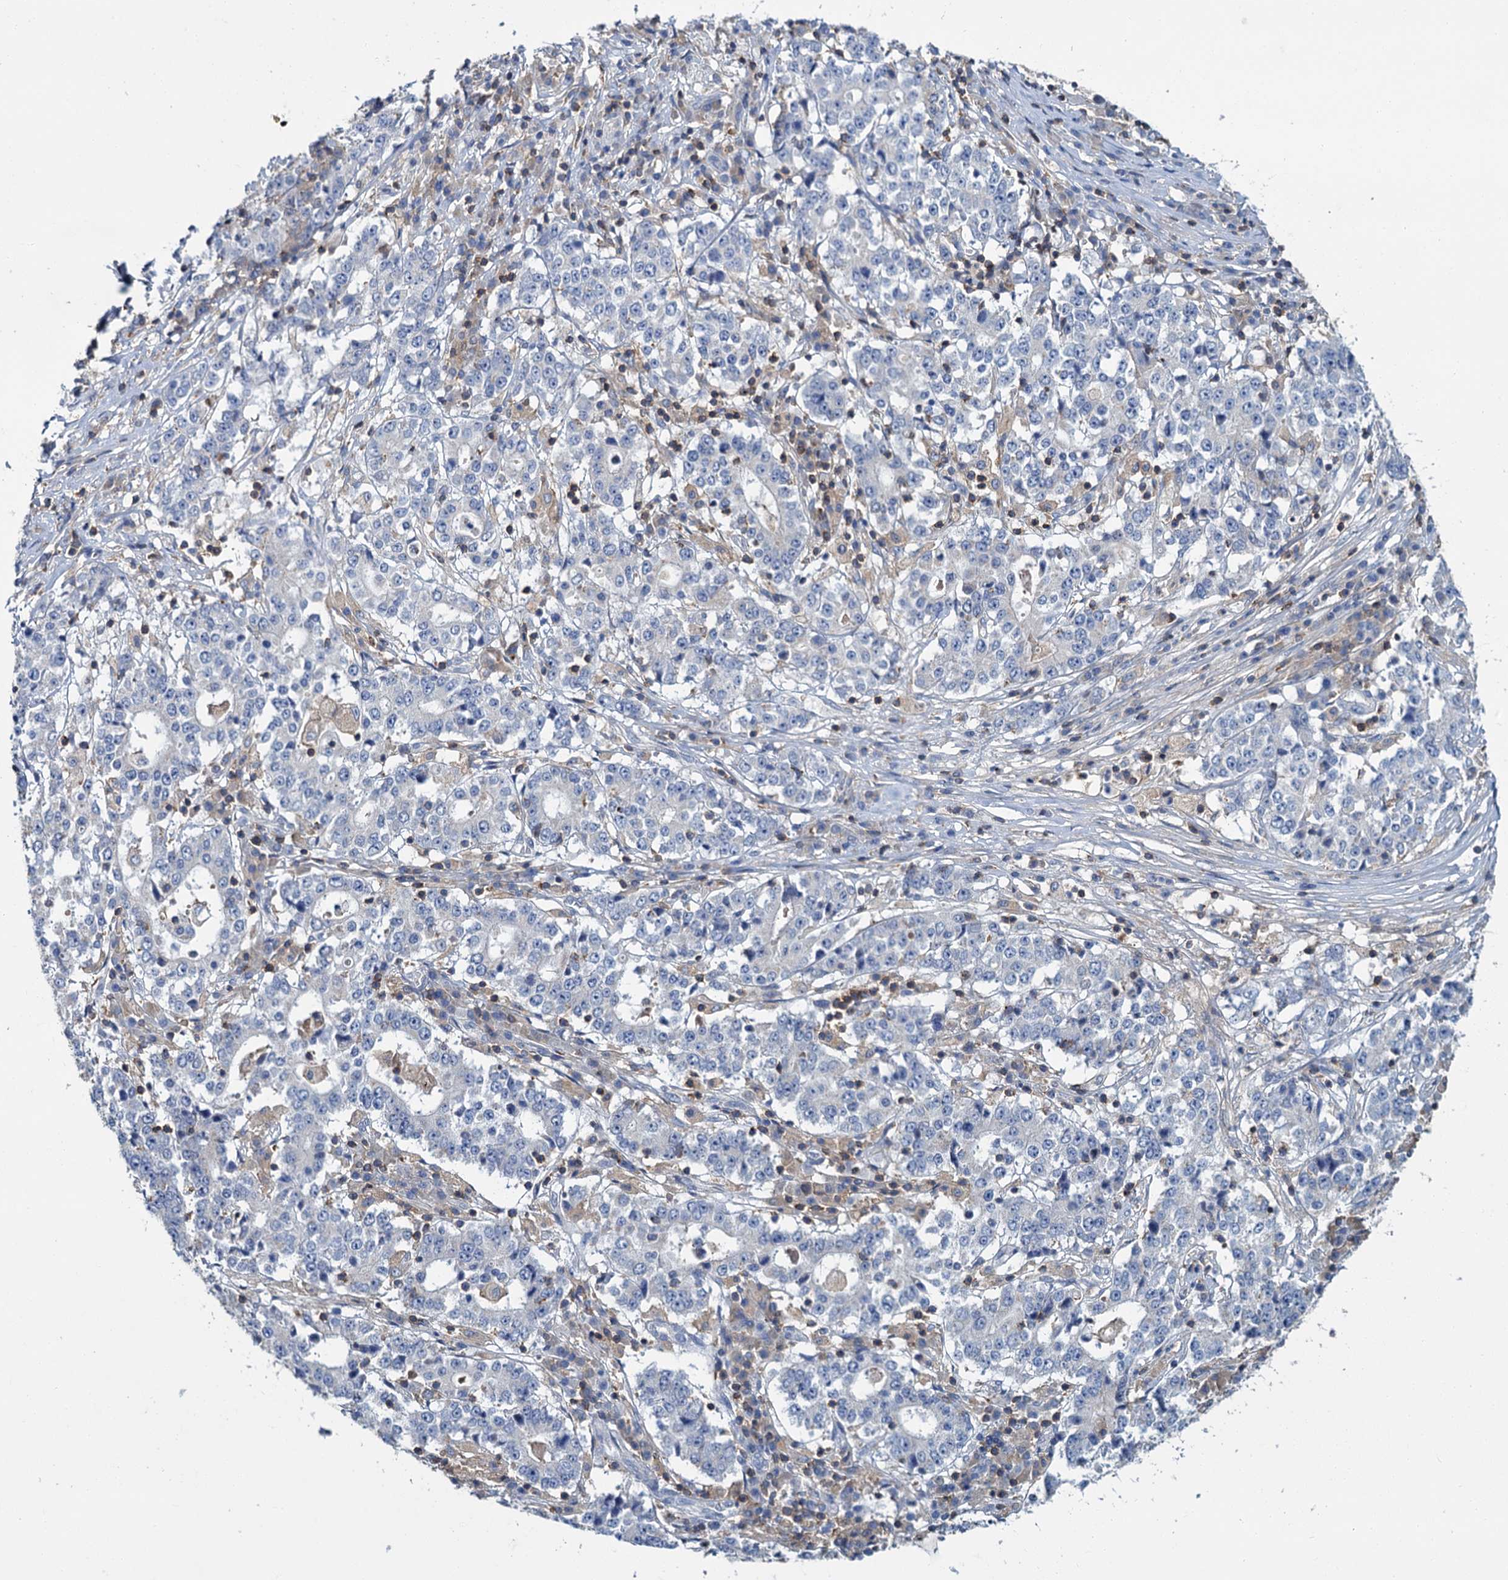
{"staining": {"intensity": "negative", "quantity": "none", "location": "none"}, "tissue": "stomach cancer", "cell_type": "Tumor cells", "image_type": "cancer", "snomed": [{"axis": "morphology", "description": "Adenocarcinoma, NOS"}, {"axis": "topography", "description": "Stomach"}], "caption": "This is an immunohistochemistry (IHC) image of stomach cancer (adenocarcinoma). There is no positivity in tumor cells.", "gene": "FGFR2", "patient": {"sex": "male", "age": 59}}